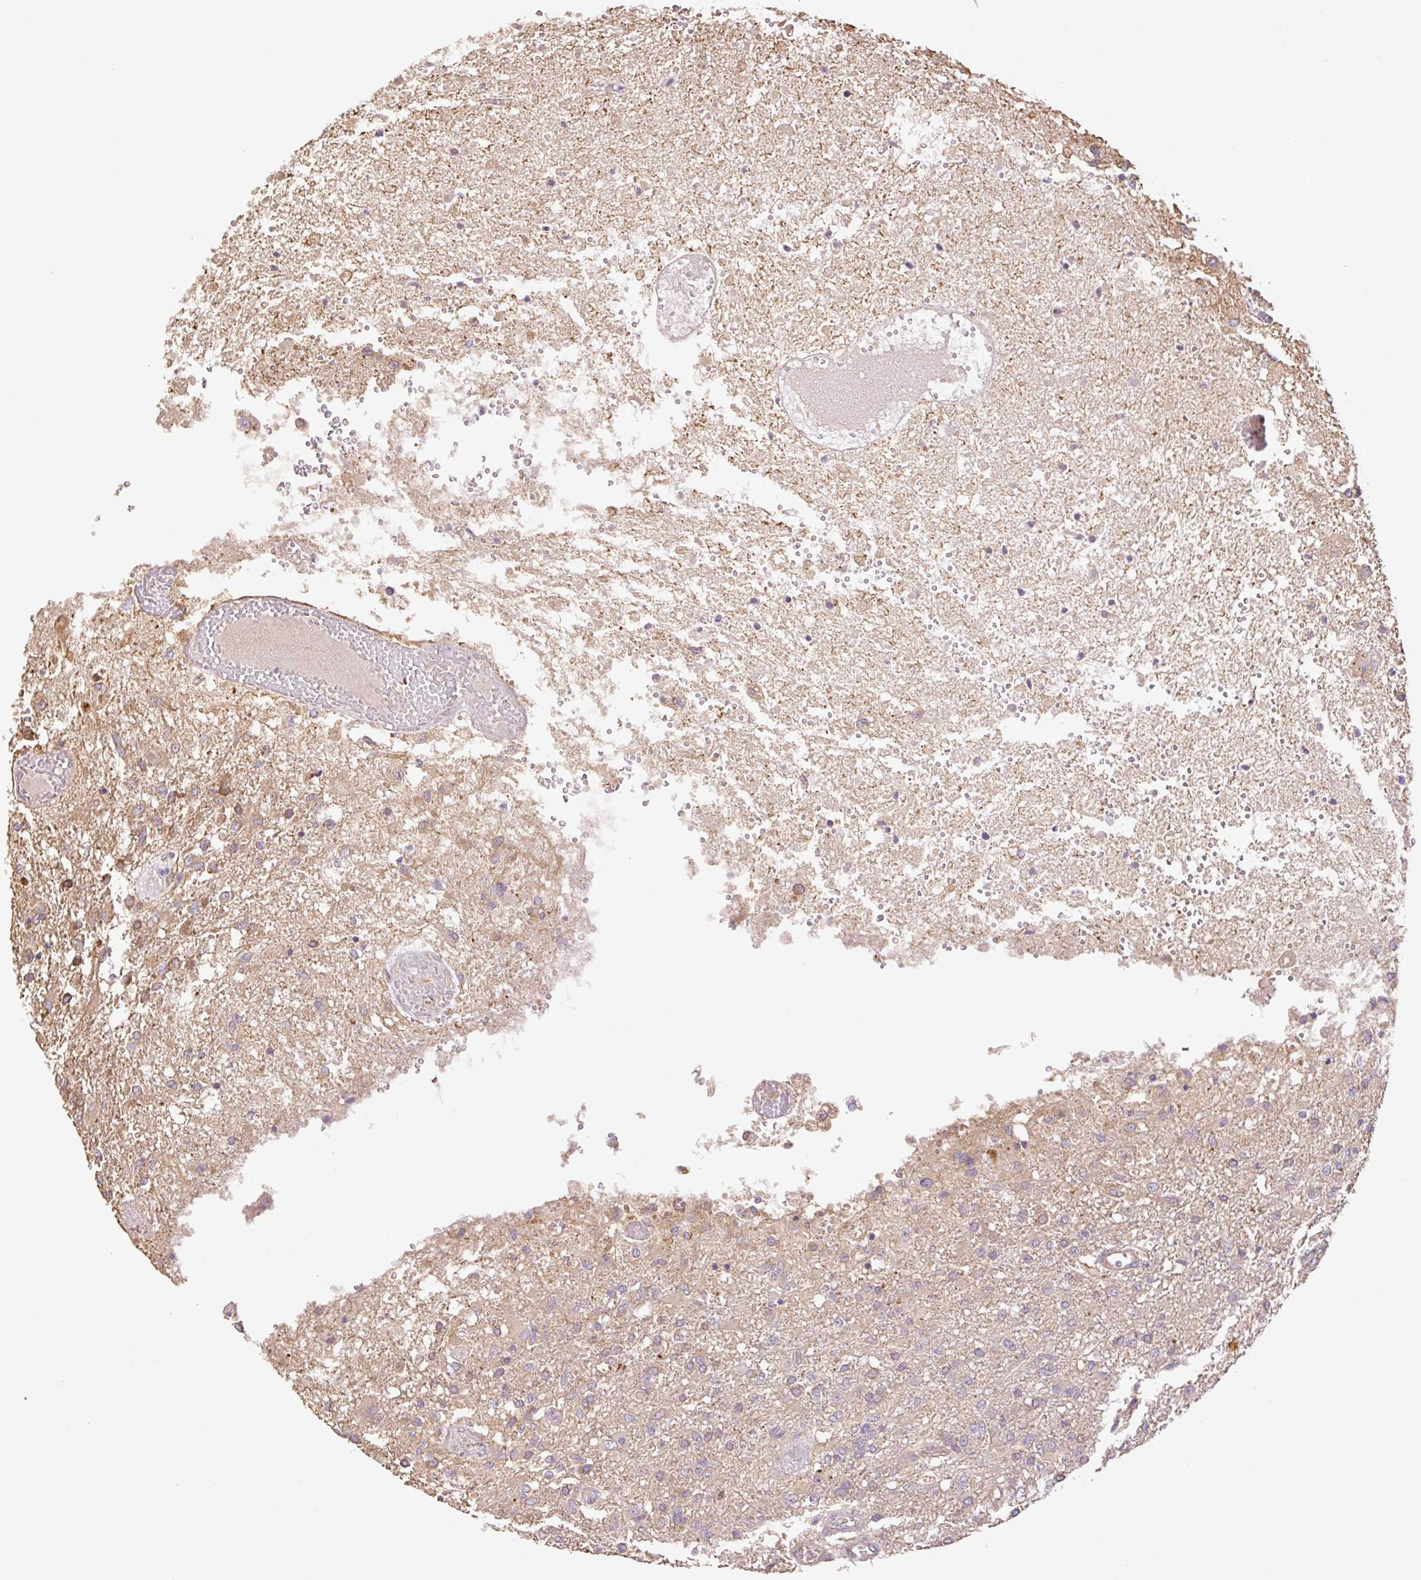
{"staining": {"intensity": "weak", "quantity": "<25%", "location": "cytoplasmic/membranous"}, "tissue": "glioma", "cell_type": "Tumor cells", "image_type": "cancer", "snomed": [{"axis": "morphology", "description": "Glioma, malignant, High grade"}, {"axis": "topography", "description": "Brain"}], "caption": "Tumor cells show no significant positivity in glioma. Nuclei are stained in blue.", "gene": "DESI1", "patient": {"sex": "female", "age": 74}}